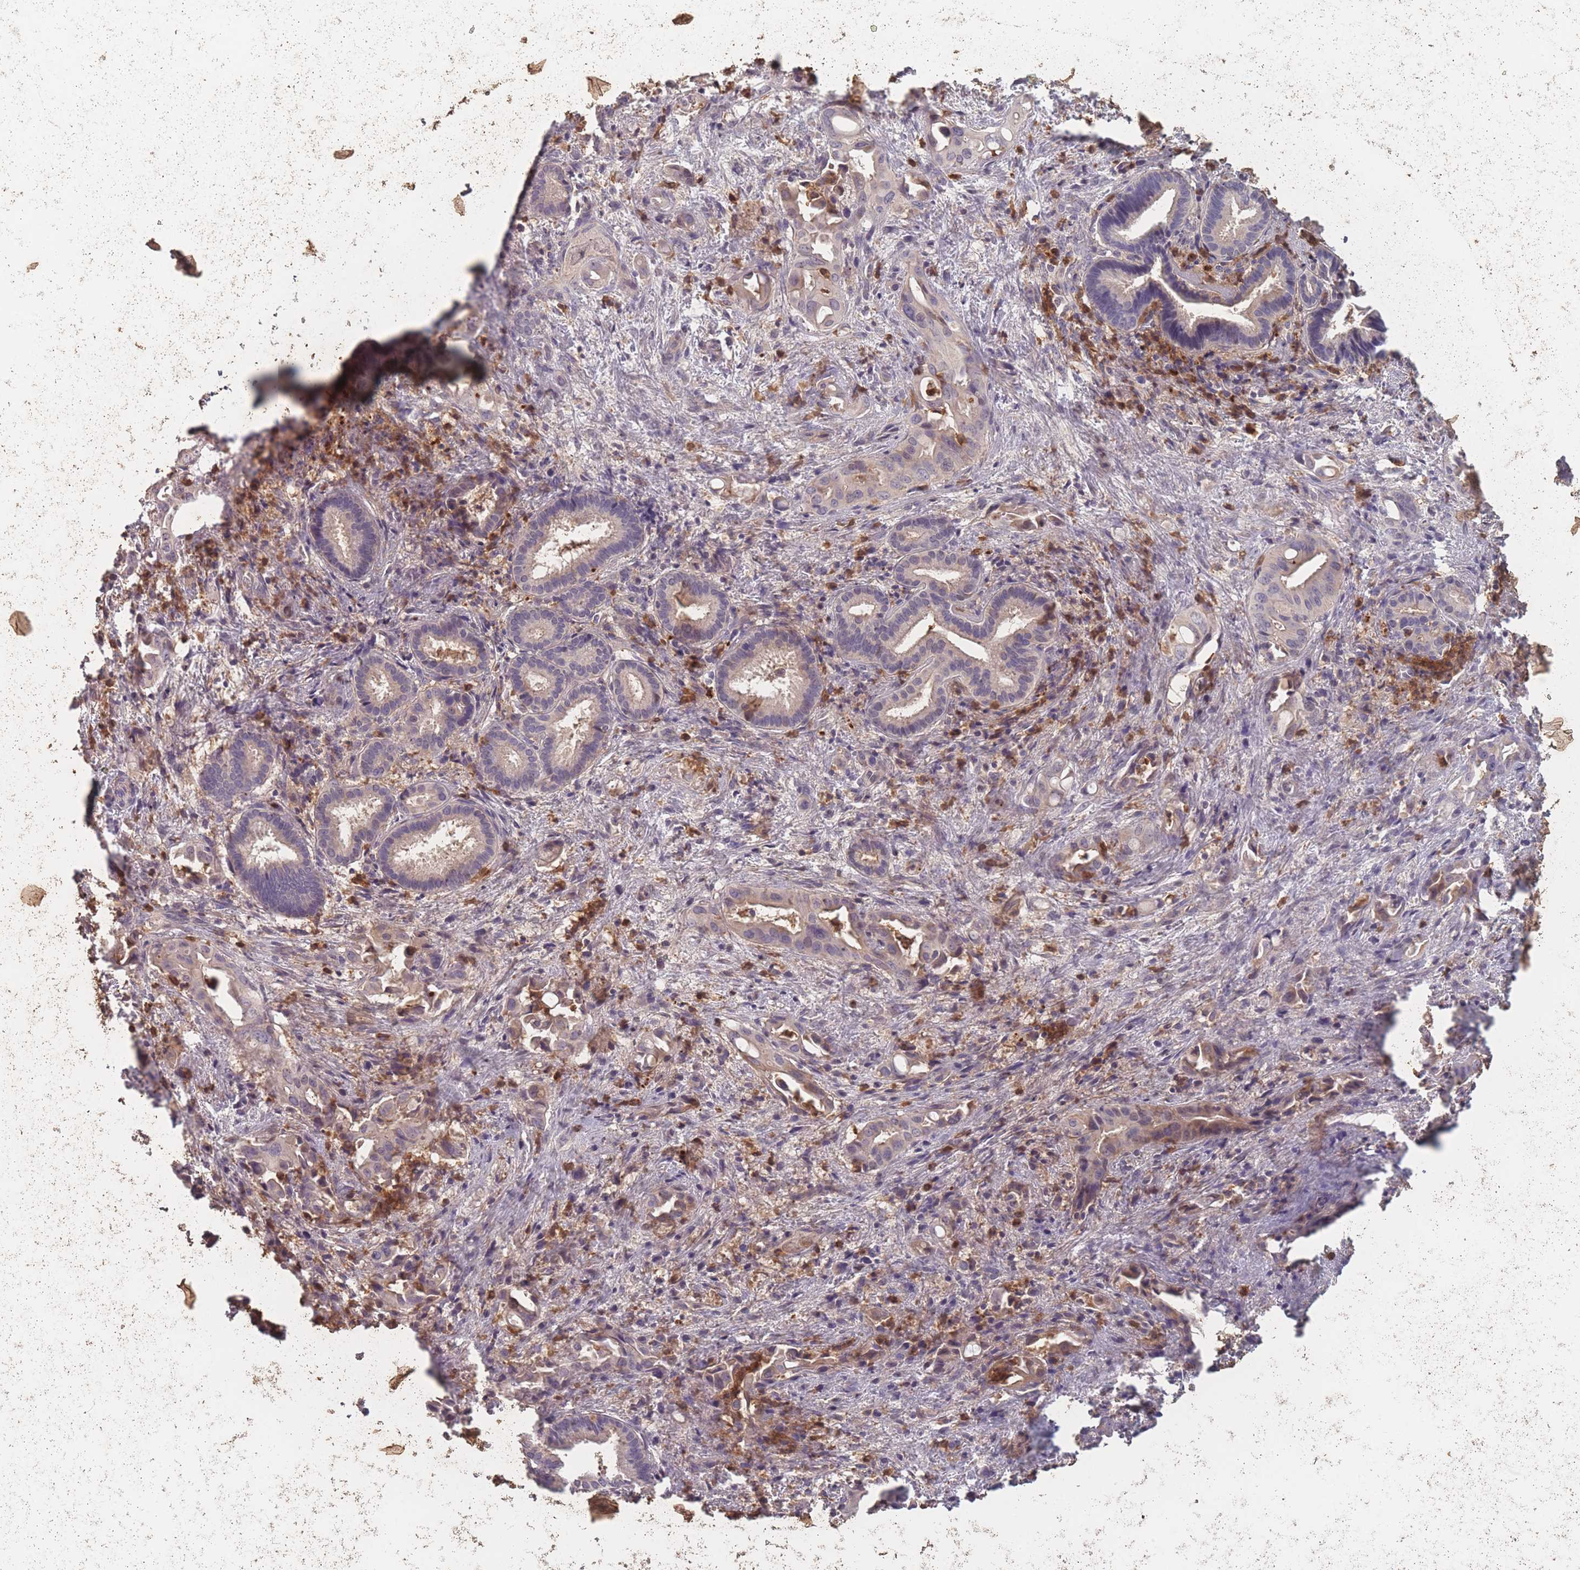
{"staining": {"intensity": "negative", "quantity": "none", "location": "none"}, "tissue": "liver cancer", "cell_type": "Tumor cells", "image_type": "cancer", "snomed": [{"axis": "morphology", "description": "Cholangiocarcinoma"}, {"axis": "topography", "description": "Liver"}], "caption": "This is an IHC image of human liver cholangiocarcinoma. There is no positivity in tumor cells.", "gene": "BST1", "patient": {"sex": "female", "age": 68}}